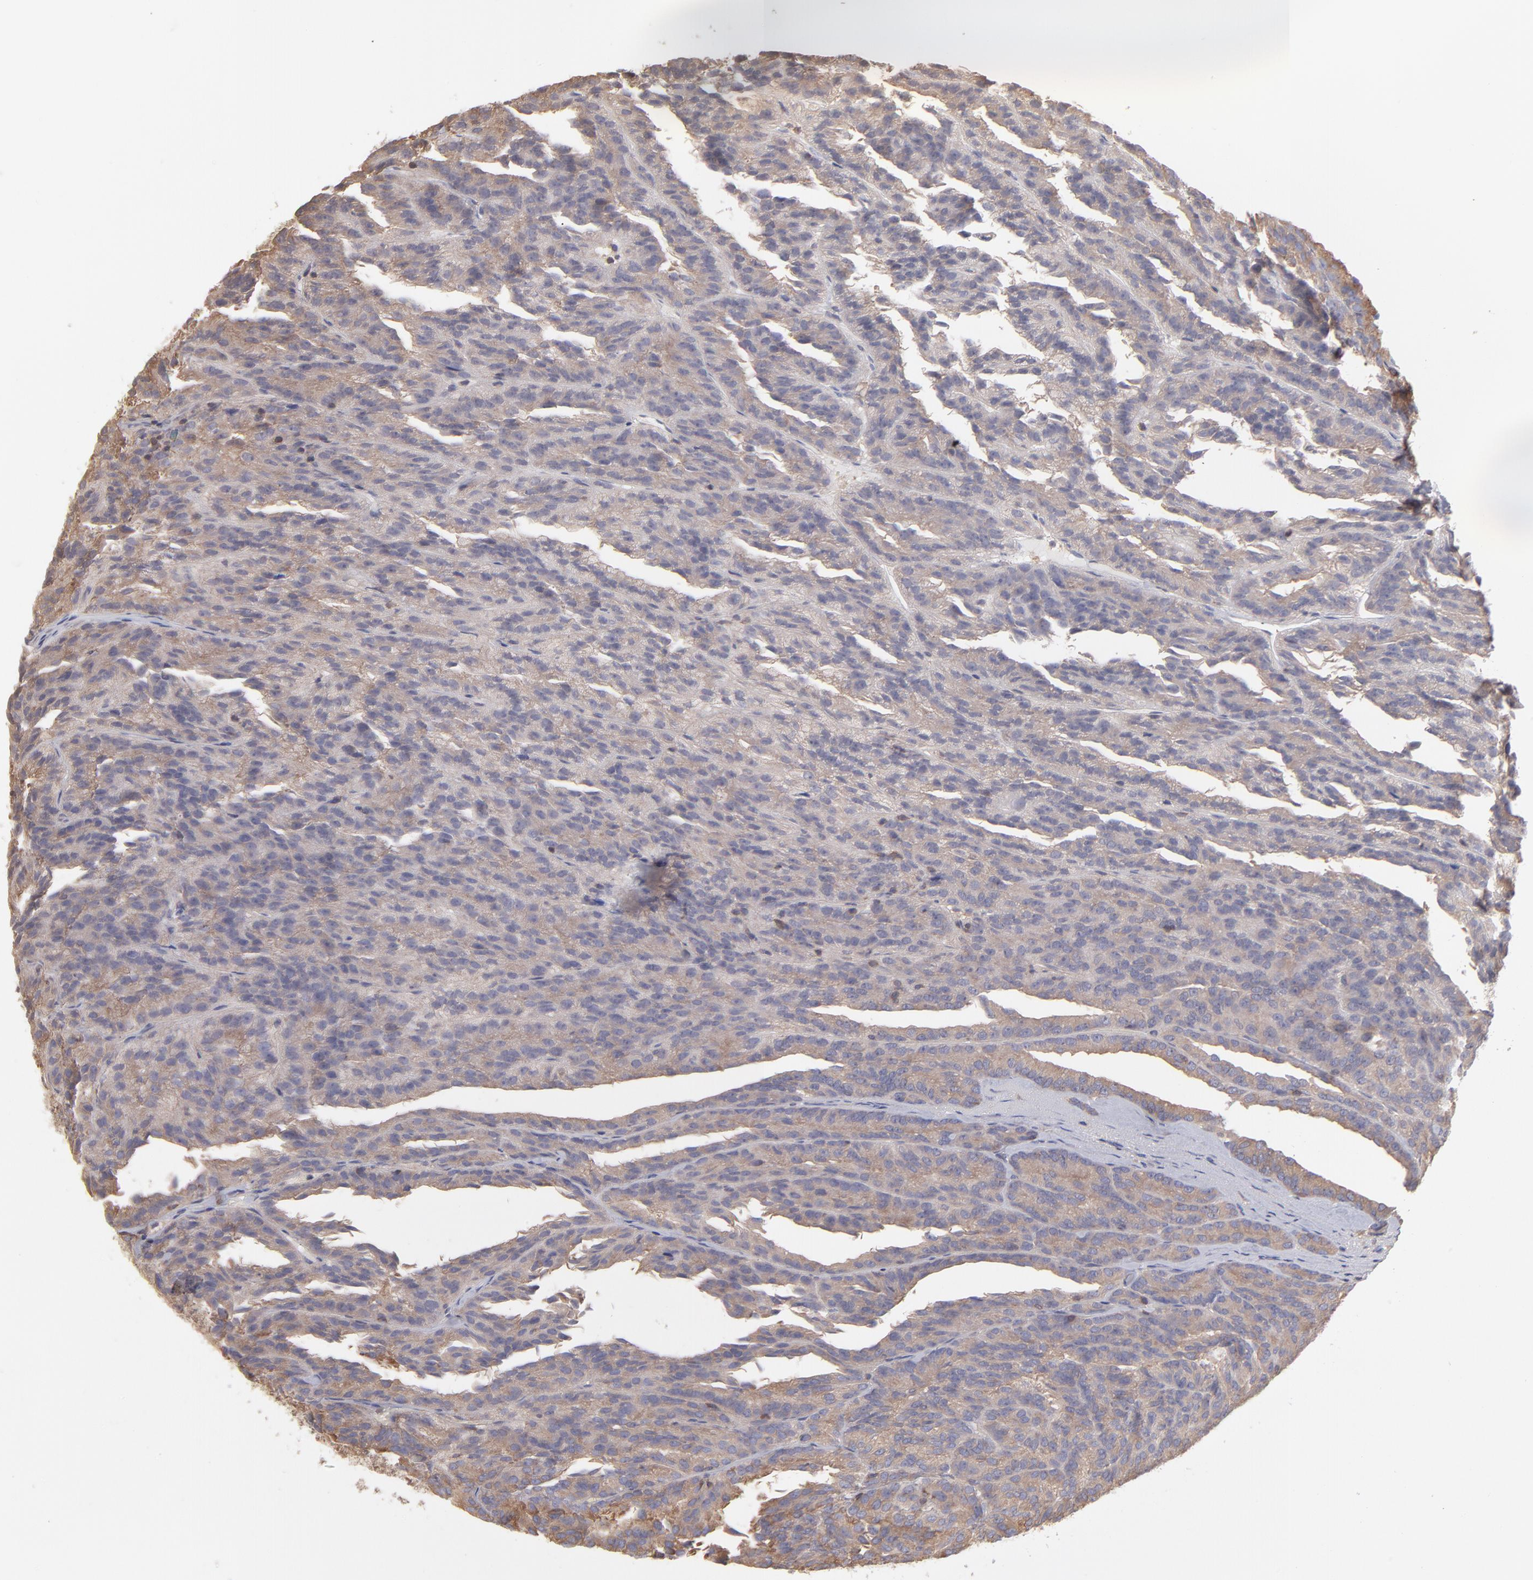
{"staining": {"intensity": "moderate", "quantity": "25%-75%", "location": "cytoplasmic/membranous"}, "tissue": "renal cancer", "cell_type": "Tumor cells", "image_type": "cancer", "snomed": [{"axis": "morphology", "description": "Adenocarcinoma, NOS"}, {"axis": "topography", "description": "Kidney"}], "caption": "Immunohistochemical staining of renal adenocarcinoma displays medium levels of moderate cytoplasmic/membranous expression in approximately 25%-75% of tumor cells.", "gene": "MAP2K2", "patient": {"sex": "male", "age": 46}}